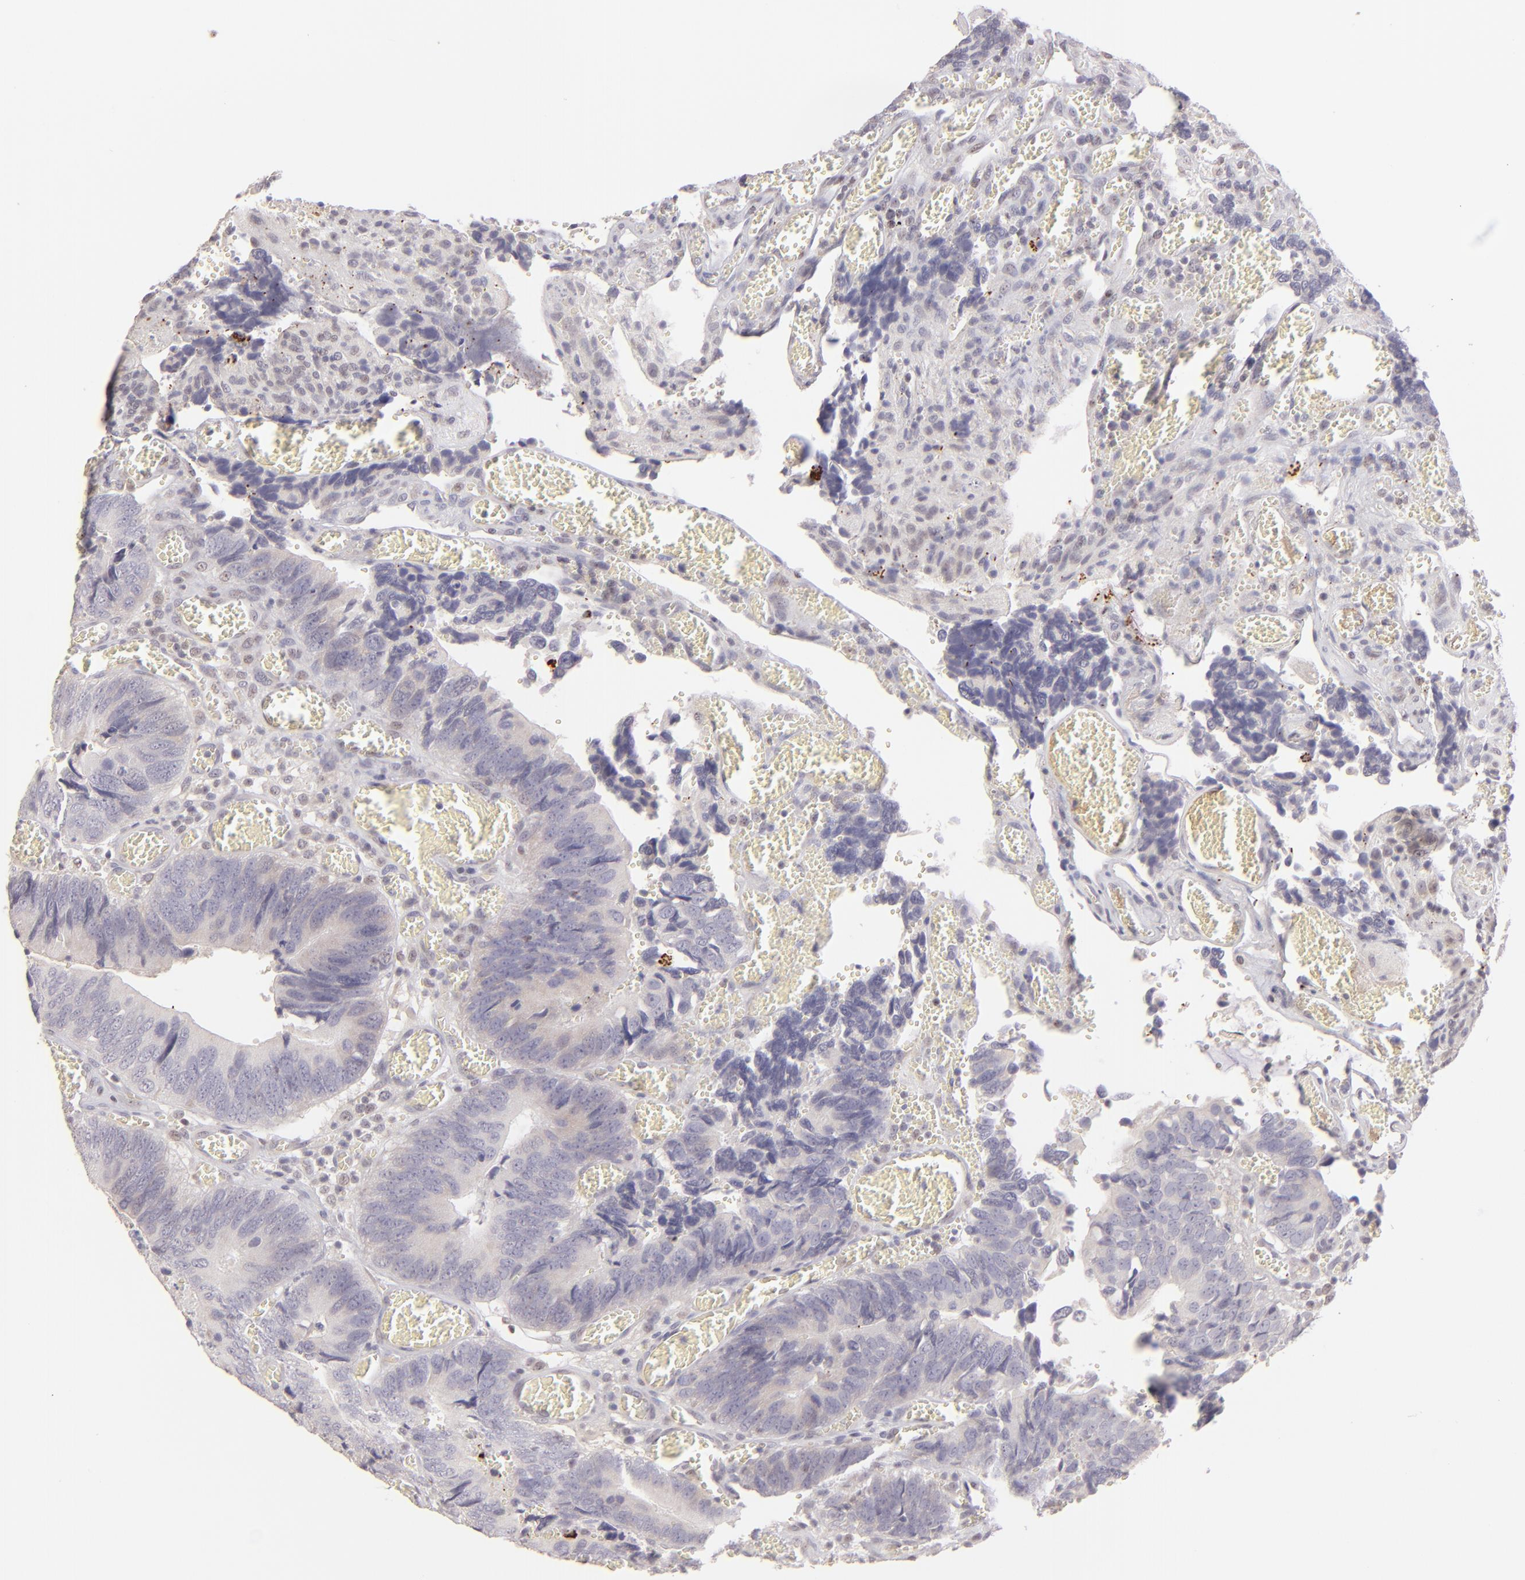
{"staining": {"intensity": "negative", "quantity": "none", "location": "none"}, "tissue": "colorectal cancer", "cell_type": "Tumor cells", "image_type": "cancer", "snomed": [{"axis": "morphology", "description": "Adenocarcinoma, NOS"}, {"axis": "topography", "description": "Colon"}], "caption": "This photomicrograph is of colorectal cancer stained with immunohistochemistry (IHC) to label a protein in brown with the nuclei are counter-stained blue. There is no expression in tumor cells. (DAB immunohistochemistry (IHC) with hematoxylin counter stain).", "gene": "MAGEA1", "patient": {"sex": "male", "age": 72}}